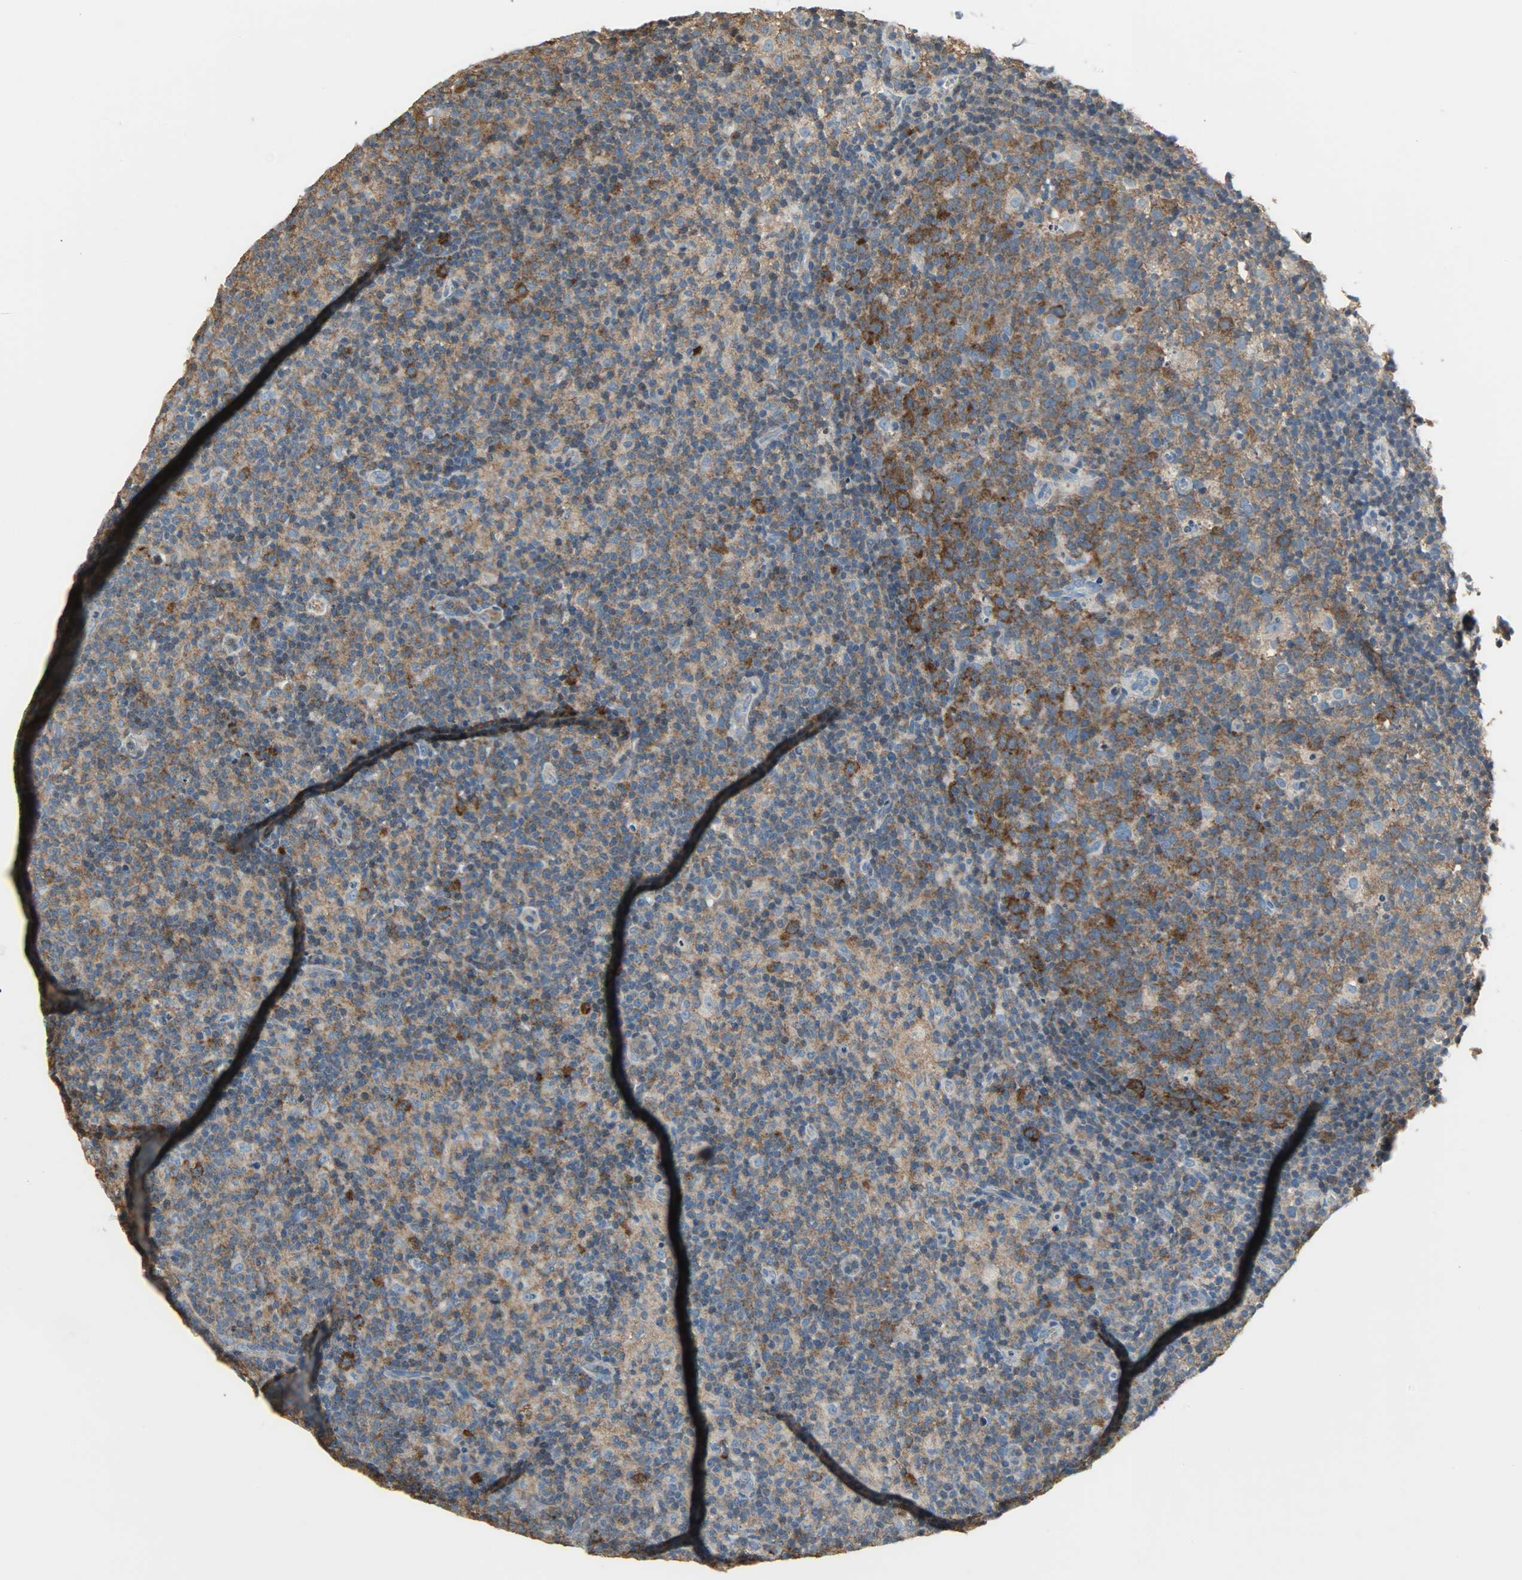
{"staining": {"intensity": "moderate", "quantity": ">75%", "location": "cytoplasmic/membranous"}, "tissue": "lymph node", "cell_type": "Germinal center cells", "image_type": "normal", "snomed": [{"axis": "morphology", "description": "Normal tissue, NOS"}, {"axis": "morphology", "description": "Inflammation, NOS"}, {"axis": "topography", "description": "Lymph node"}], "caption": "Protein positivity by immunohistochemistry (IHC) demonstrates moderate cytoplasmic/membranous positivity in about >75% of germinal center cells in benign lymph node.", "gene": "DNAJA4", "patient": {"sex": "male", "age": 55}}